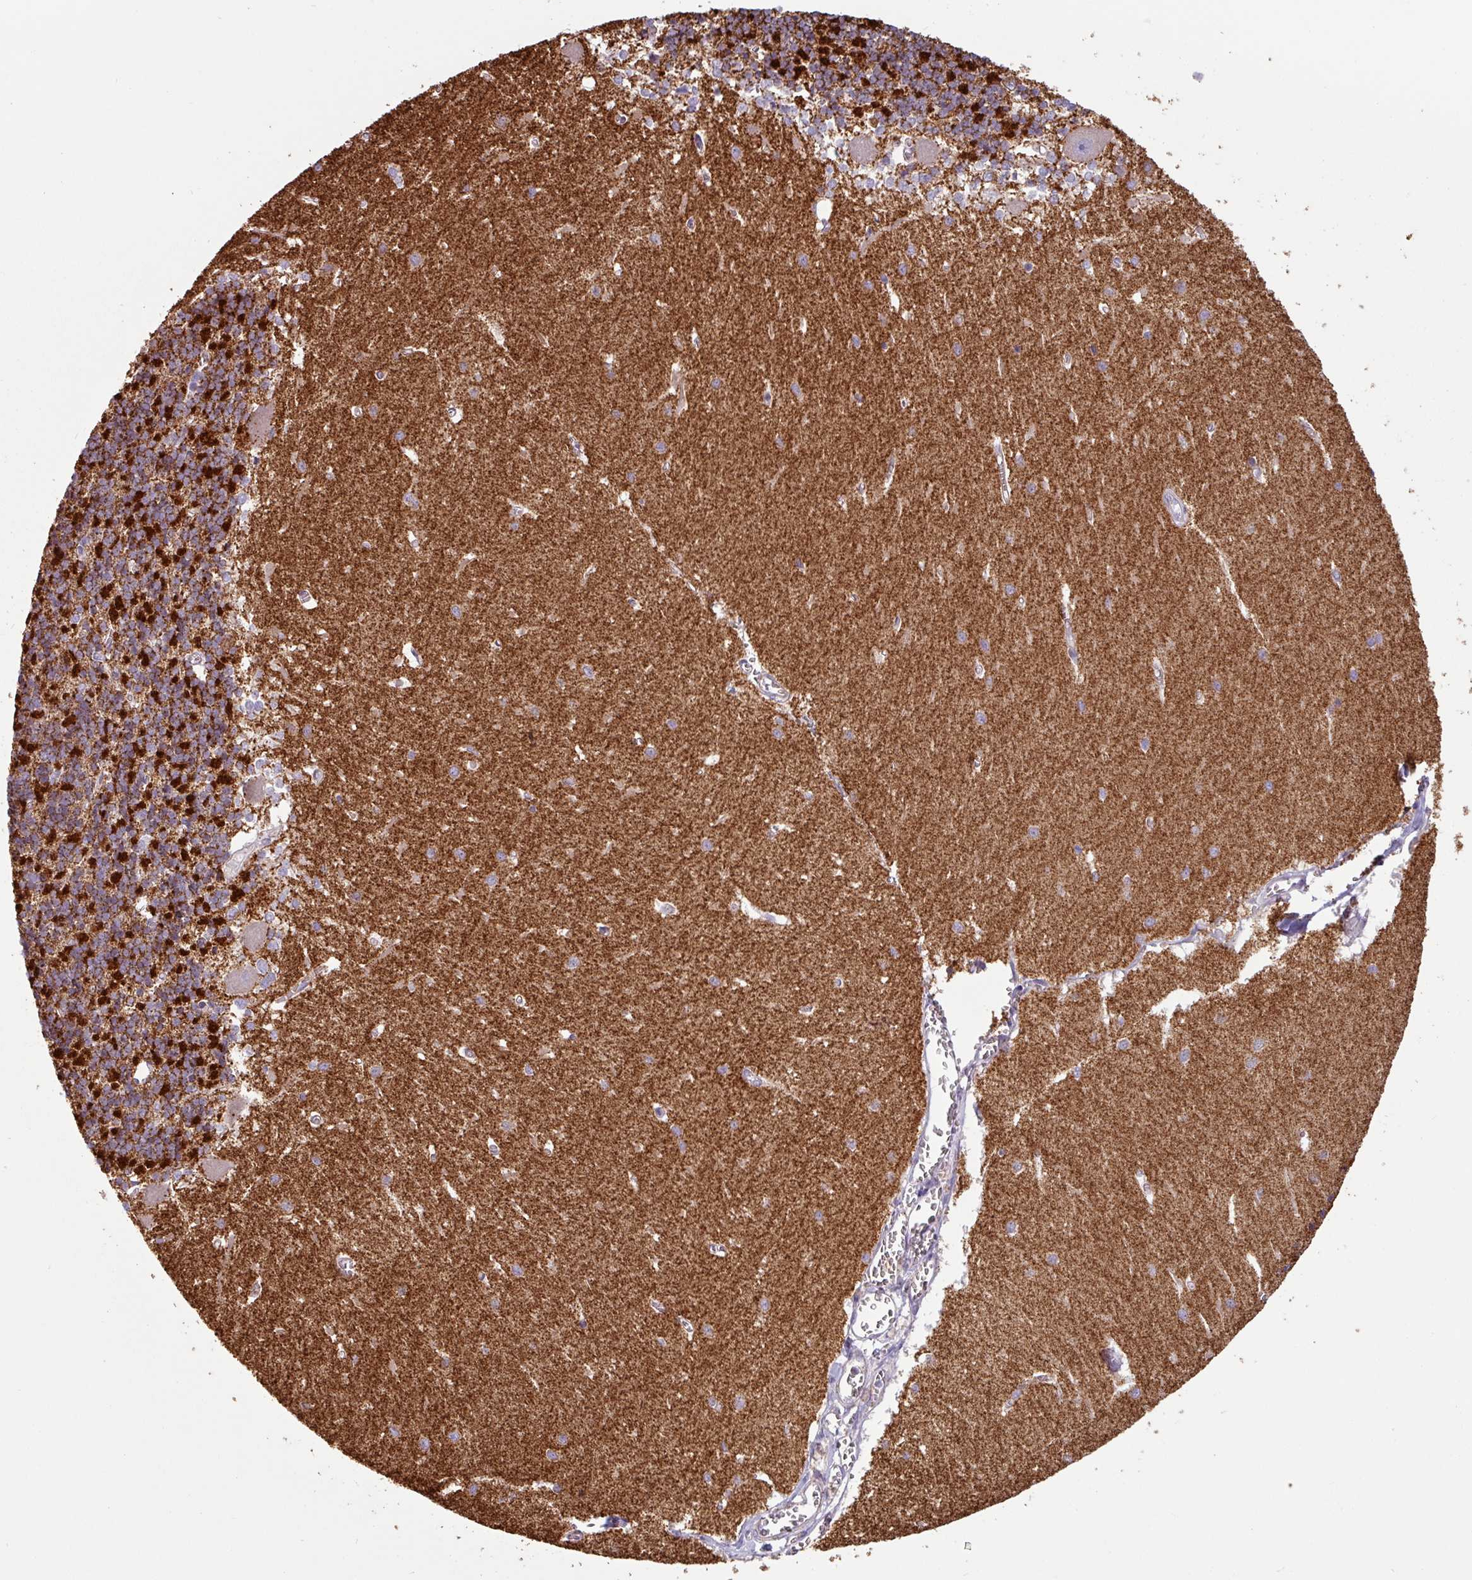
{"staining": {"intensity": "strong", "quantity": "25%-75%", "location": "cytoplasmic/membranous"}, "tissue": "cerebellum", "cell_type": "Cells in granular layer", "image_type": "normal", "snomed": [{"axis": "morphology", "description": "Normal tissue, NOS"}, {"axis": "topography", "description": "Cerebellum"}], "caption": "Protein expression analysis of unremarkable cerebellum shows strong cytoplasmic/membranous positivity in about 25%-75% of cells in granular layer. The protein is stained brown, and the nuclei are stained in blue (DAB IHC with brightfield microscopy, high magnification).", "gene": "CAMK1", "patient": {"sex": "male", "age": 37}}